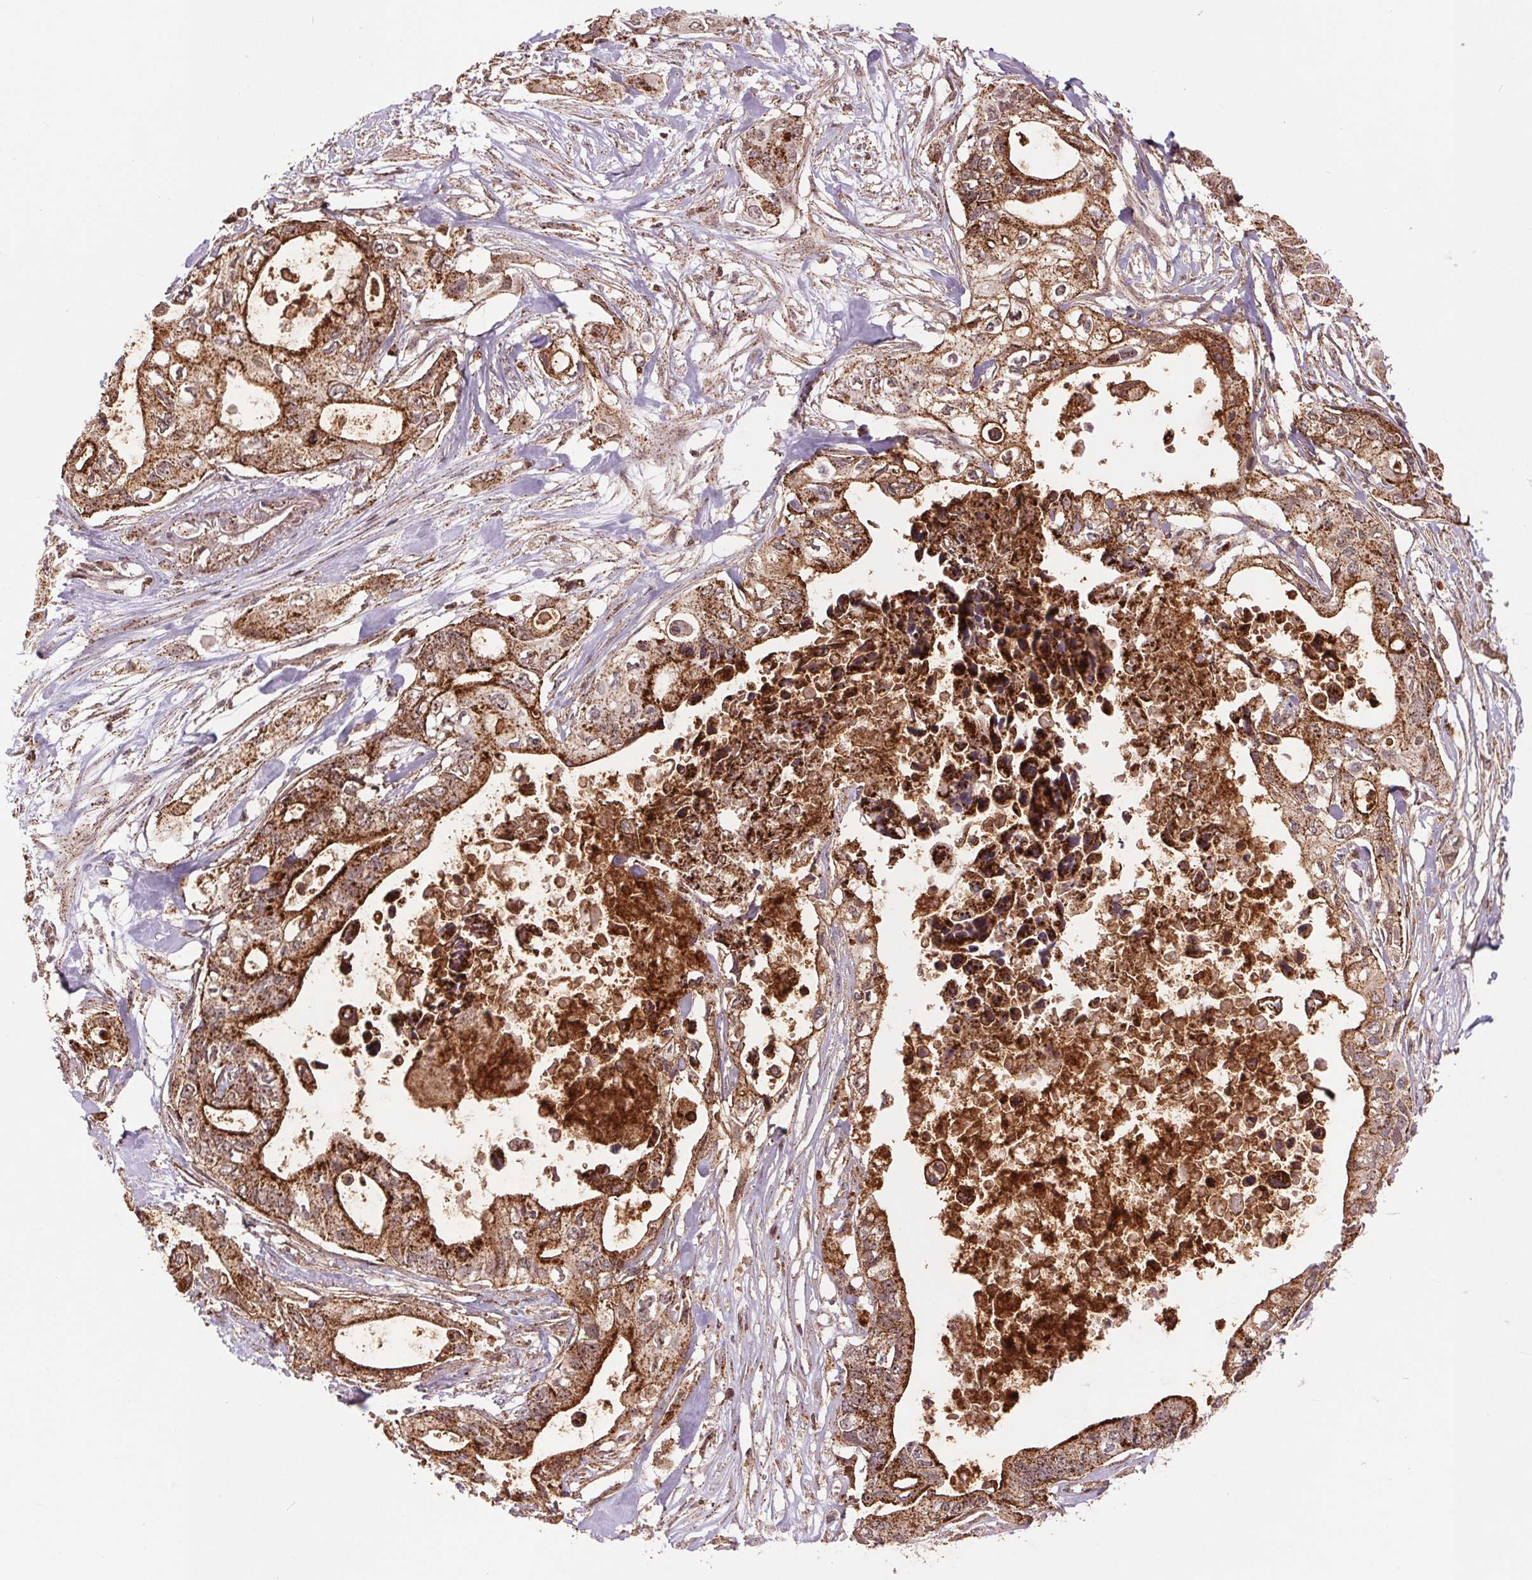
{"staining": {"intensity": "strong", "quantity": ">75%", "location": "cytoplasmic/membranous"}, "tissue": "pancreatic cancer", "cell_type": "Tumor cells", "image_type": "cancer", "snomed": [{"axis": "morphology", "description": "Adenocarcinoma, NOS"}, {"axis": "topography", "description": "Pancreas"}], "caption": "The immunohistochemical stain shows strong cytoplasmic/membranous positivity in tumor cells of pancreatic cancer tissue.", "gene": "CHMP4B", "patient": {"sex": "female", "age": 63}}